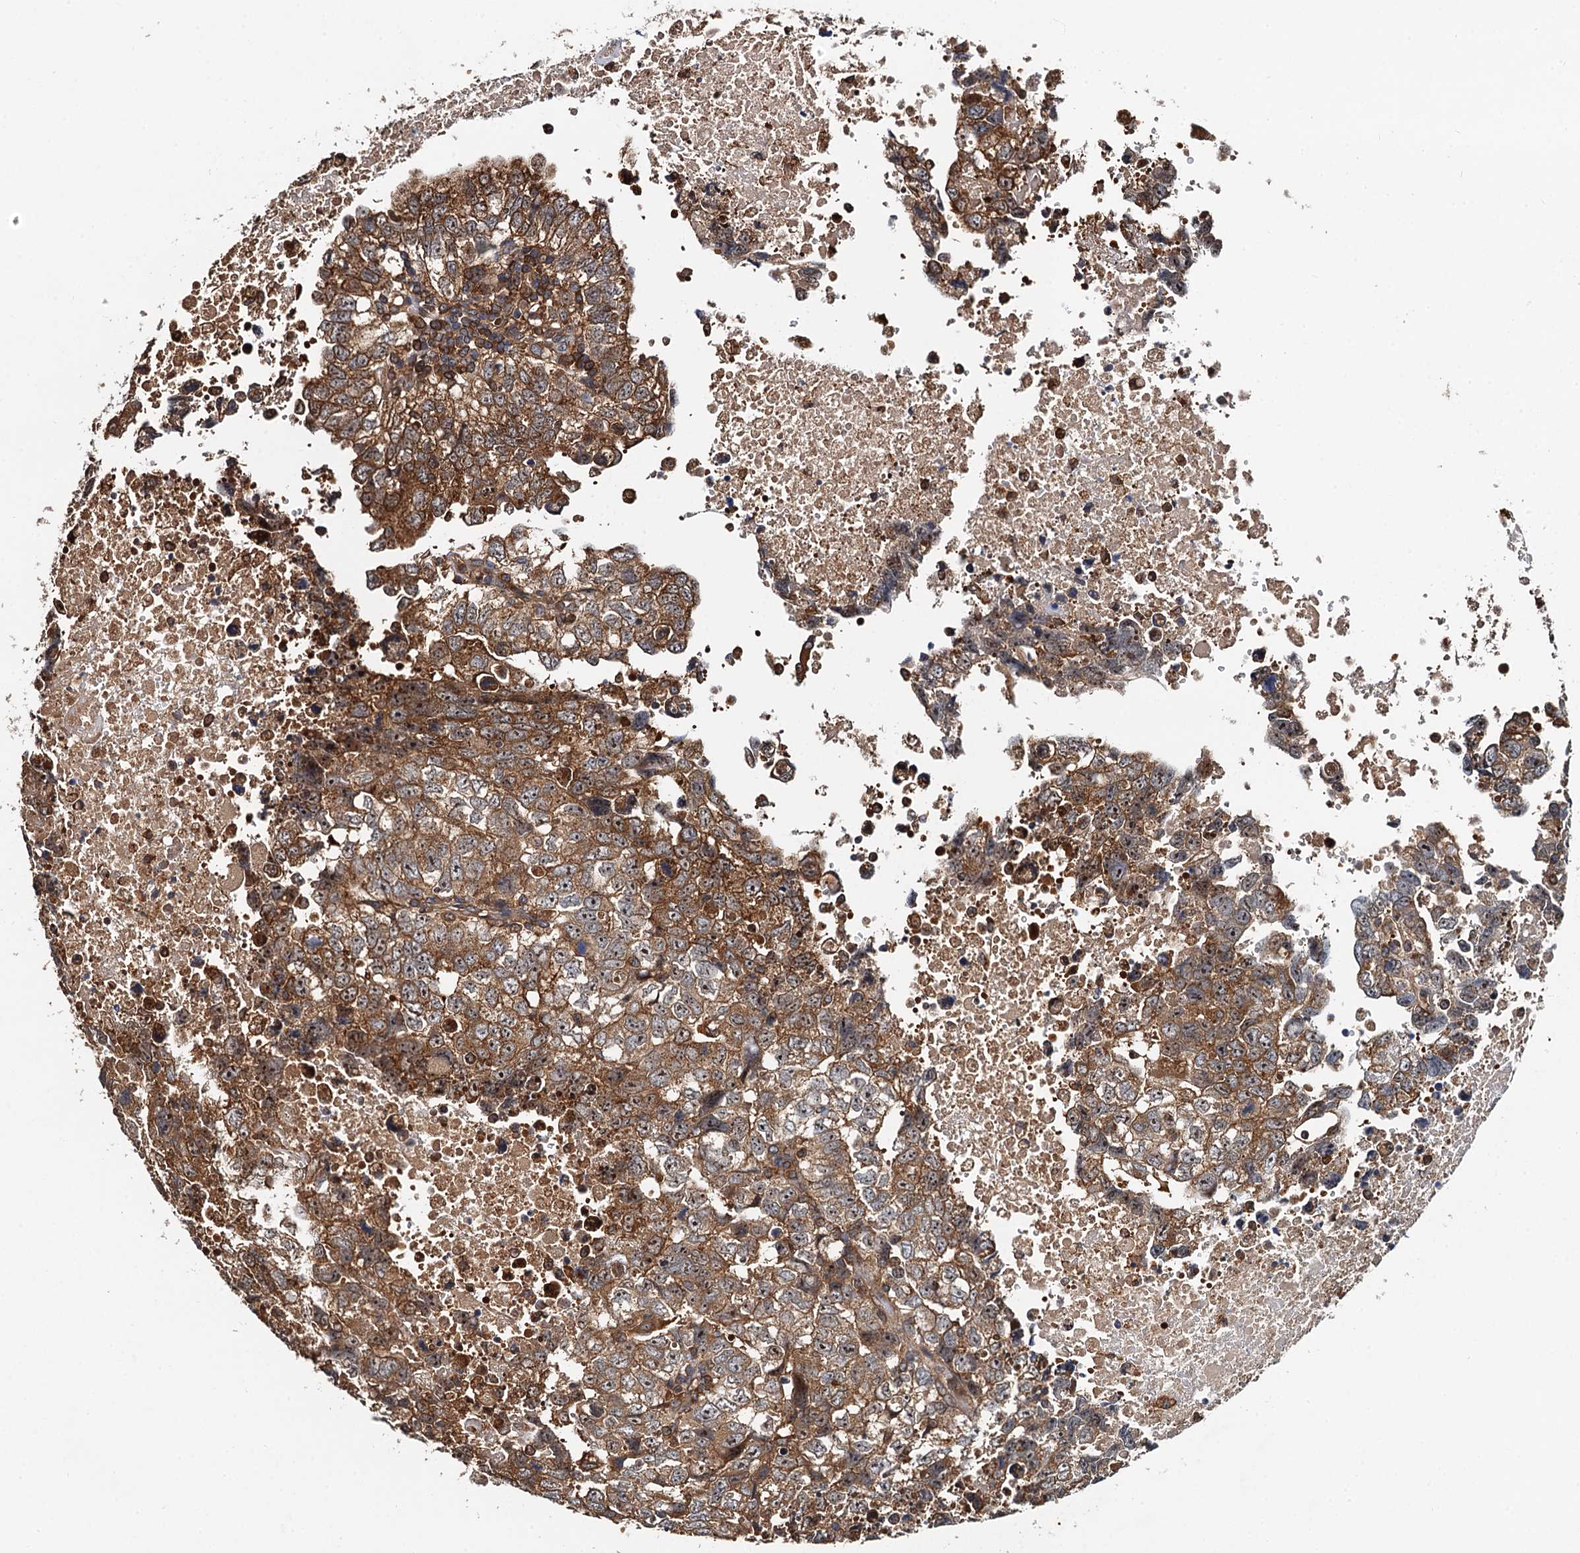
{"staining": {"intensity": "moderate", "quantity": ">75%", "location": "cytoplasmic/membranous,nuclear"}, "tissue": "testis cancer", "cell_type": "Tumor cells", "image_type": "cancer", "snomed": [{"axis": "morphology", "description": "Carcinoma, Embryonal, NOS"}, {"axis": "topography", "description": "Testis"}], "caption": "Immunohistochemistry (IHC) photomicrograph of human testis embryonal carcinoma stained for a protein (brown), which shows medium levels of moderate cytoplasmic/membranous and nuclear staining in approximately >75% of tumor cells.", "gene": "USP6NL", "patient": {"sex": "male", "age": 37}}